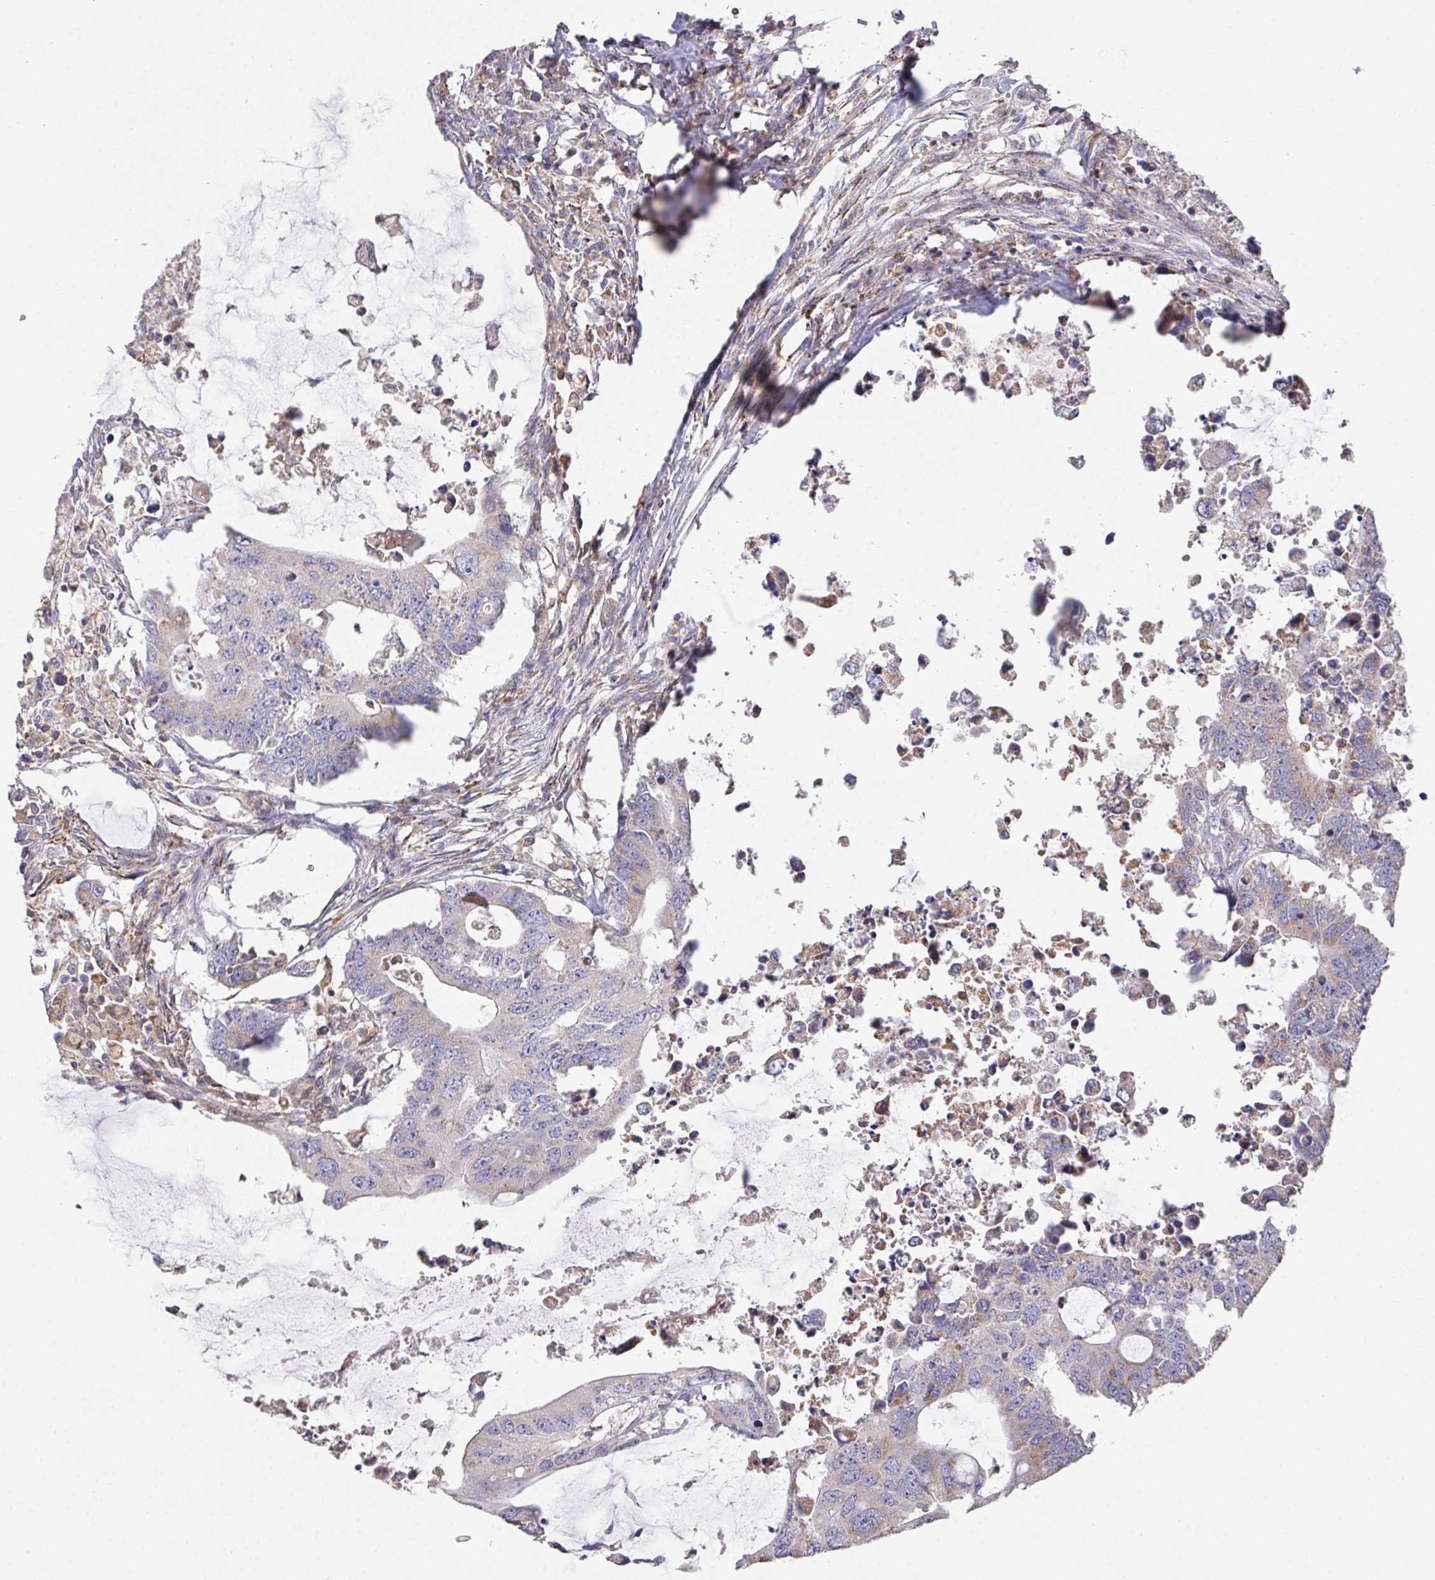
{"staining": {"intensity": "negative", "quantity": "none", "location": "none"}, "tissue": "colorectal cancer", "cell_type": "Tumor cells", "image_type": "cancer", "snomed": [{"axis": "morphology", "description": "Adenocarcinoma, NOS"}, {"axis": "topography", "description": "Colon"}], "caption": "This is an IHC micrograph of human colorectal cancer. There is no positivity in tumor cells.", "gene": "FAM241A", "patient": {"sex": "male", "age": 71}}